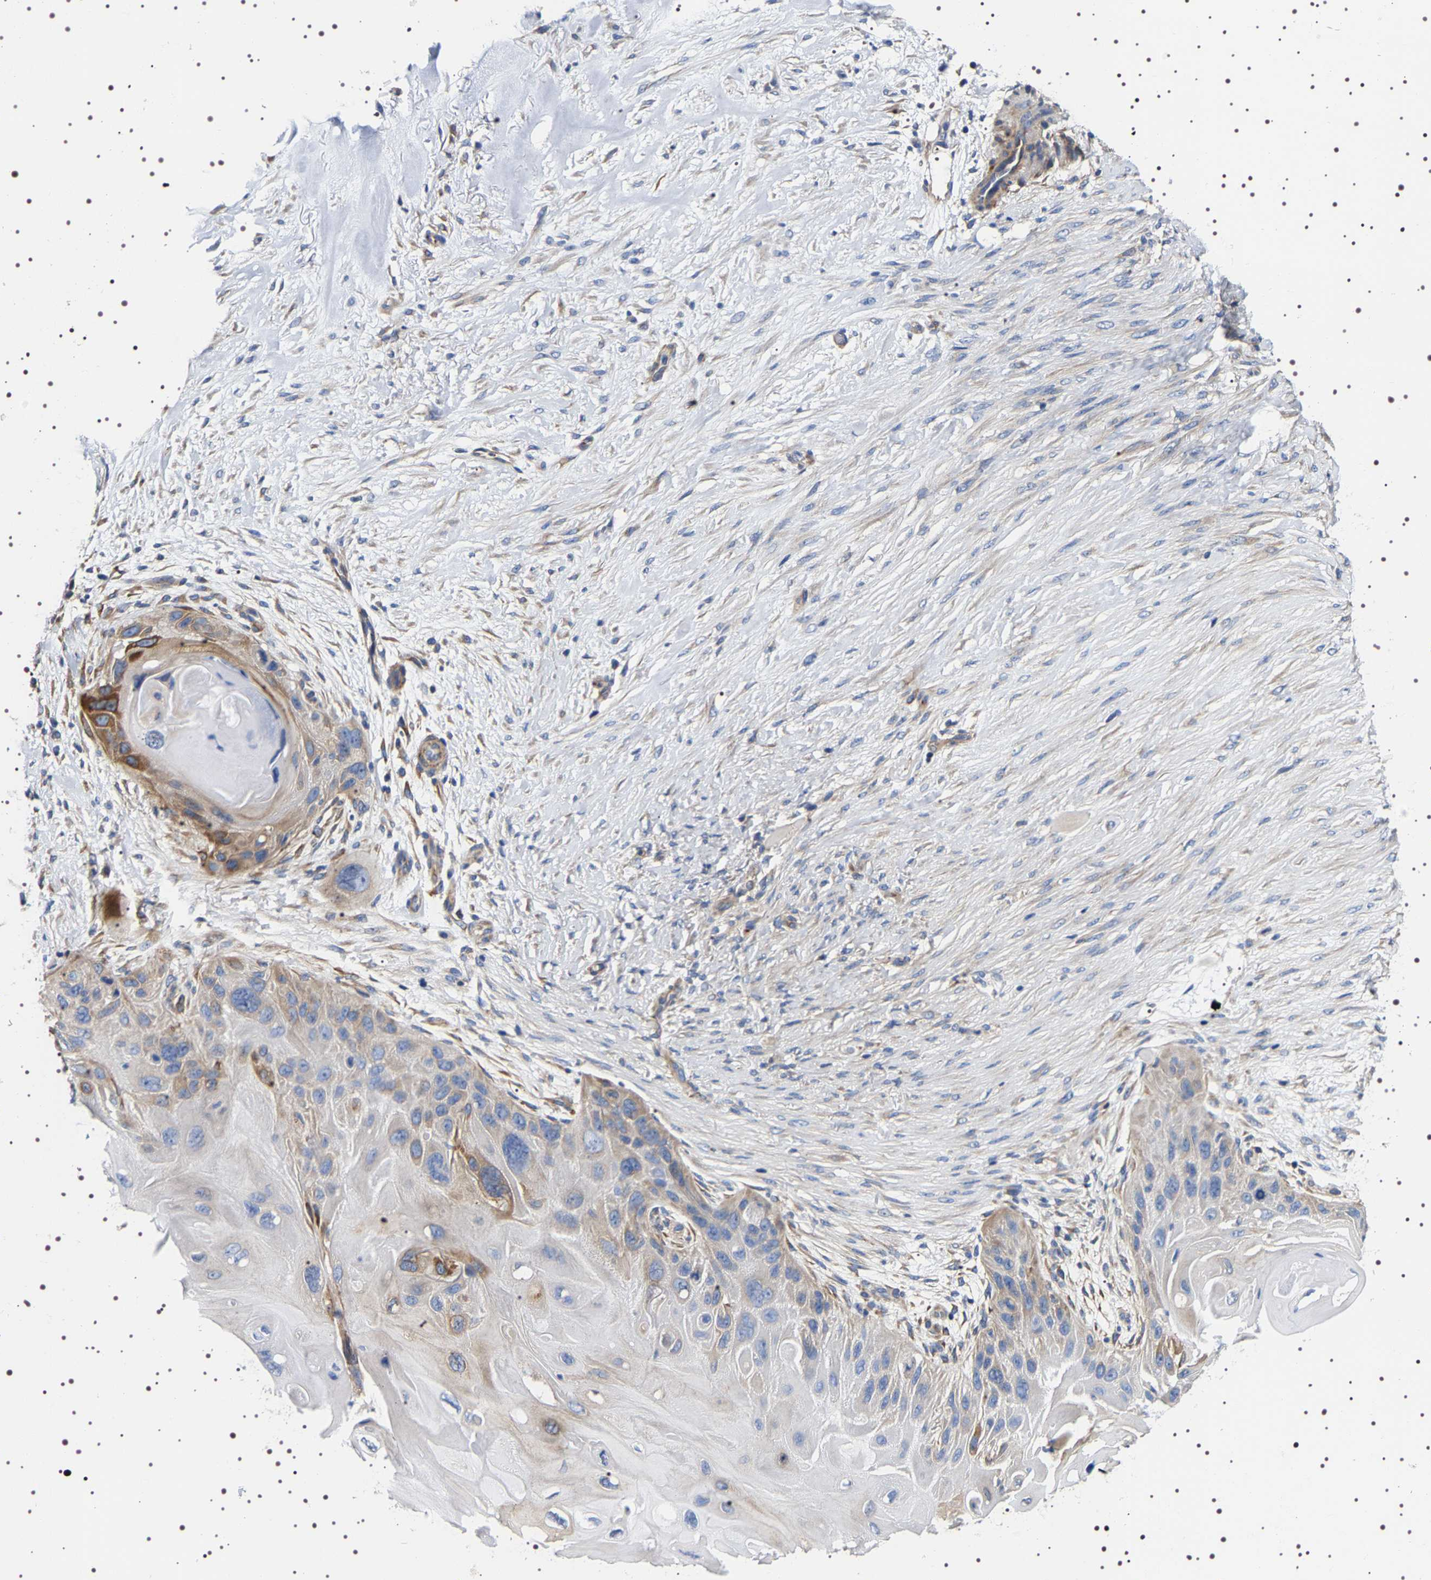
{"staining": {"intensity": "moderate", "quantity": "<25%", "location": "cytoplasmic/membranous"}, "tissue": "skin cancer", "cell_type": "Tumor cells", "image_type": "cancer", "snomed": [{"axis": "morphology", "description": "Squamous cell carcinoma, NOS"}, {"axis": "topography", "description": "Skin"}], "caption": "DAB immunohistochemical staining of skin squamous cell carcinoma displays moderate cytoplasmic/membranous protein positivity in about <25% of tumor cells.", "gene": "SQLE", "patient": {"sex": "female", "age": 77}}